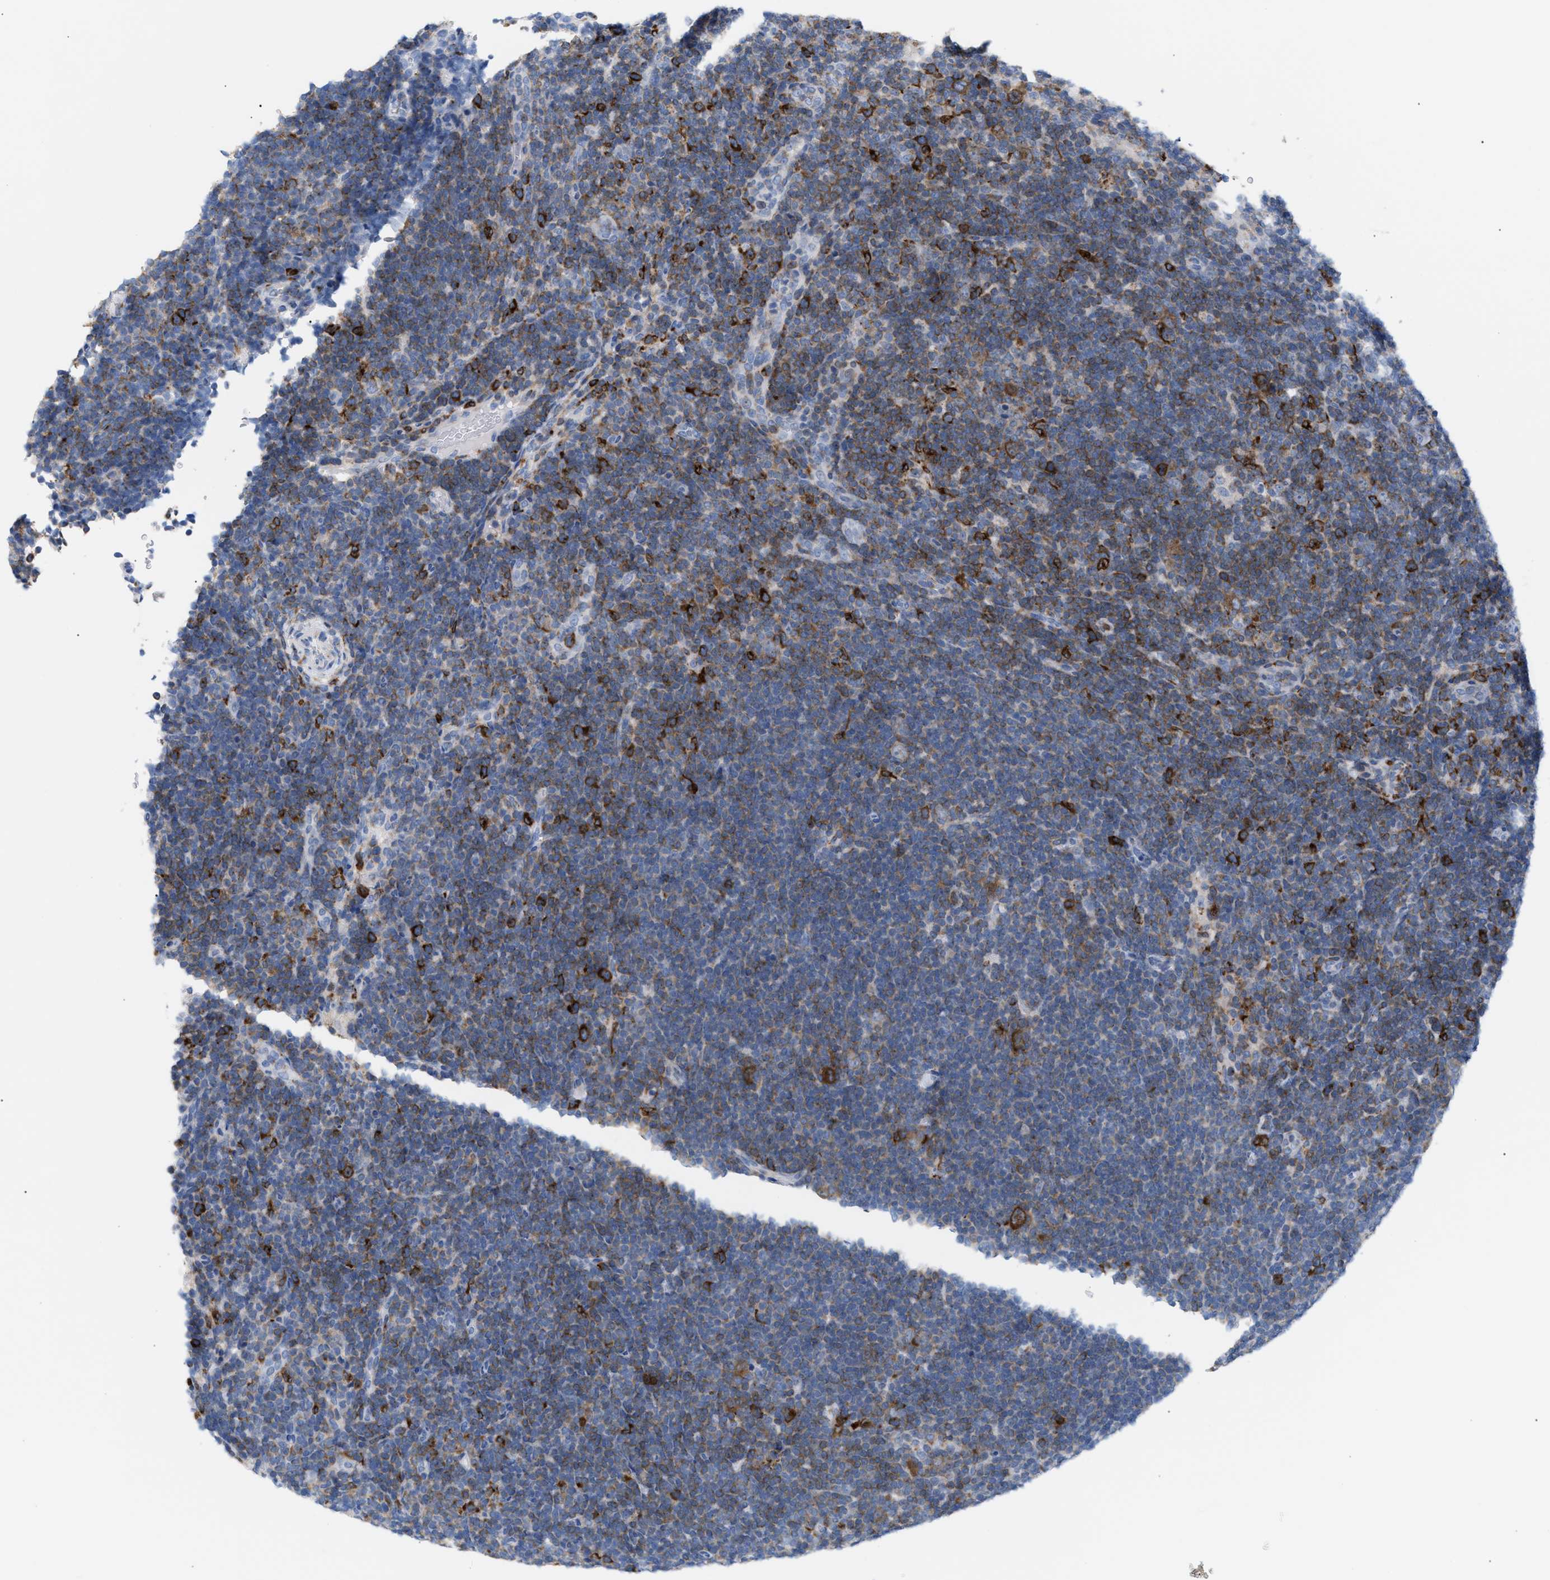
{"staining": {"intensity": "moderate", "quantity": ">75%", "location": "cytoplasmic/membranous"}, "tissue": "lymphoma", "cell_type": "Tumor cells", "image_type": "cancer", "snomed": [{"axis": "morphology", "description": "Hodgkin's disease, NOS"}, {"axis": "topography", "description": "Lymph node"}], "caption": "Moderate cytoplasmic/membranous expression for a protein is identified in approximately >75% of tumor cells of Hodgkin's disease using immunohistochemistry.", "gene": "TACC3", "patient": {"sex": "female", "age": 57}}